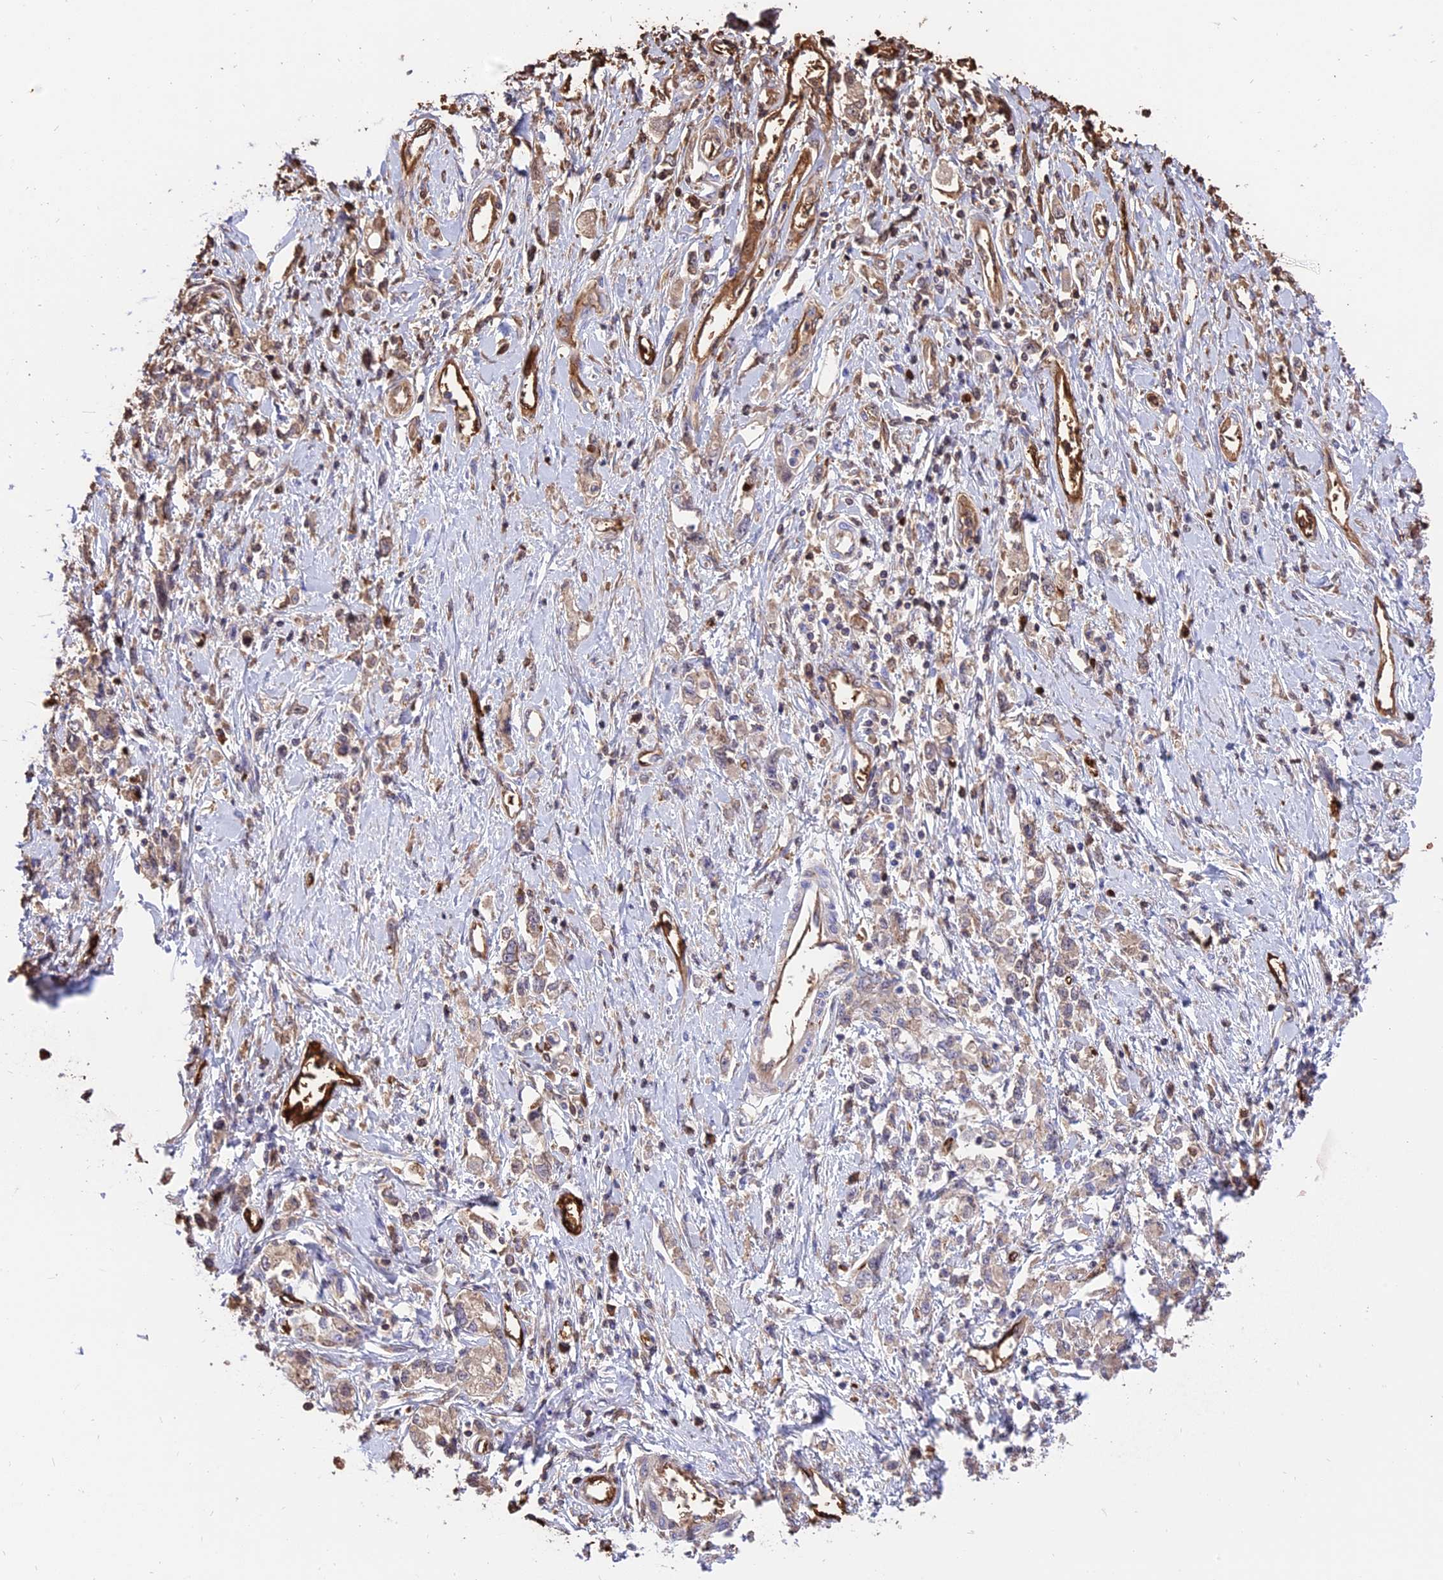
{"staining": {"intensity": "weak", "quantity": "<25%", "location": "cytoplasmic/membranous"}, "tissue": "stomach cancer", "cell_type": "Tumor cells", "image_type": "cancer", "snomed": [{"axis": "morphology", "description": "Adenocarcinoma, NOS"}, {"axis": "topography", "description": "Stomach"}], "caption": "Immunohistochemistry (IHC) image of stomach cancer (adenocarcinoma) stained for a protein (brown), which shows no staining in tumor cells.", "gene": "TTC4", "patient": {"sex": "female", "age": 76}}